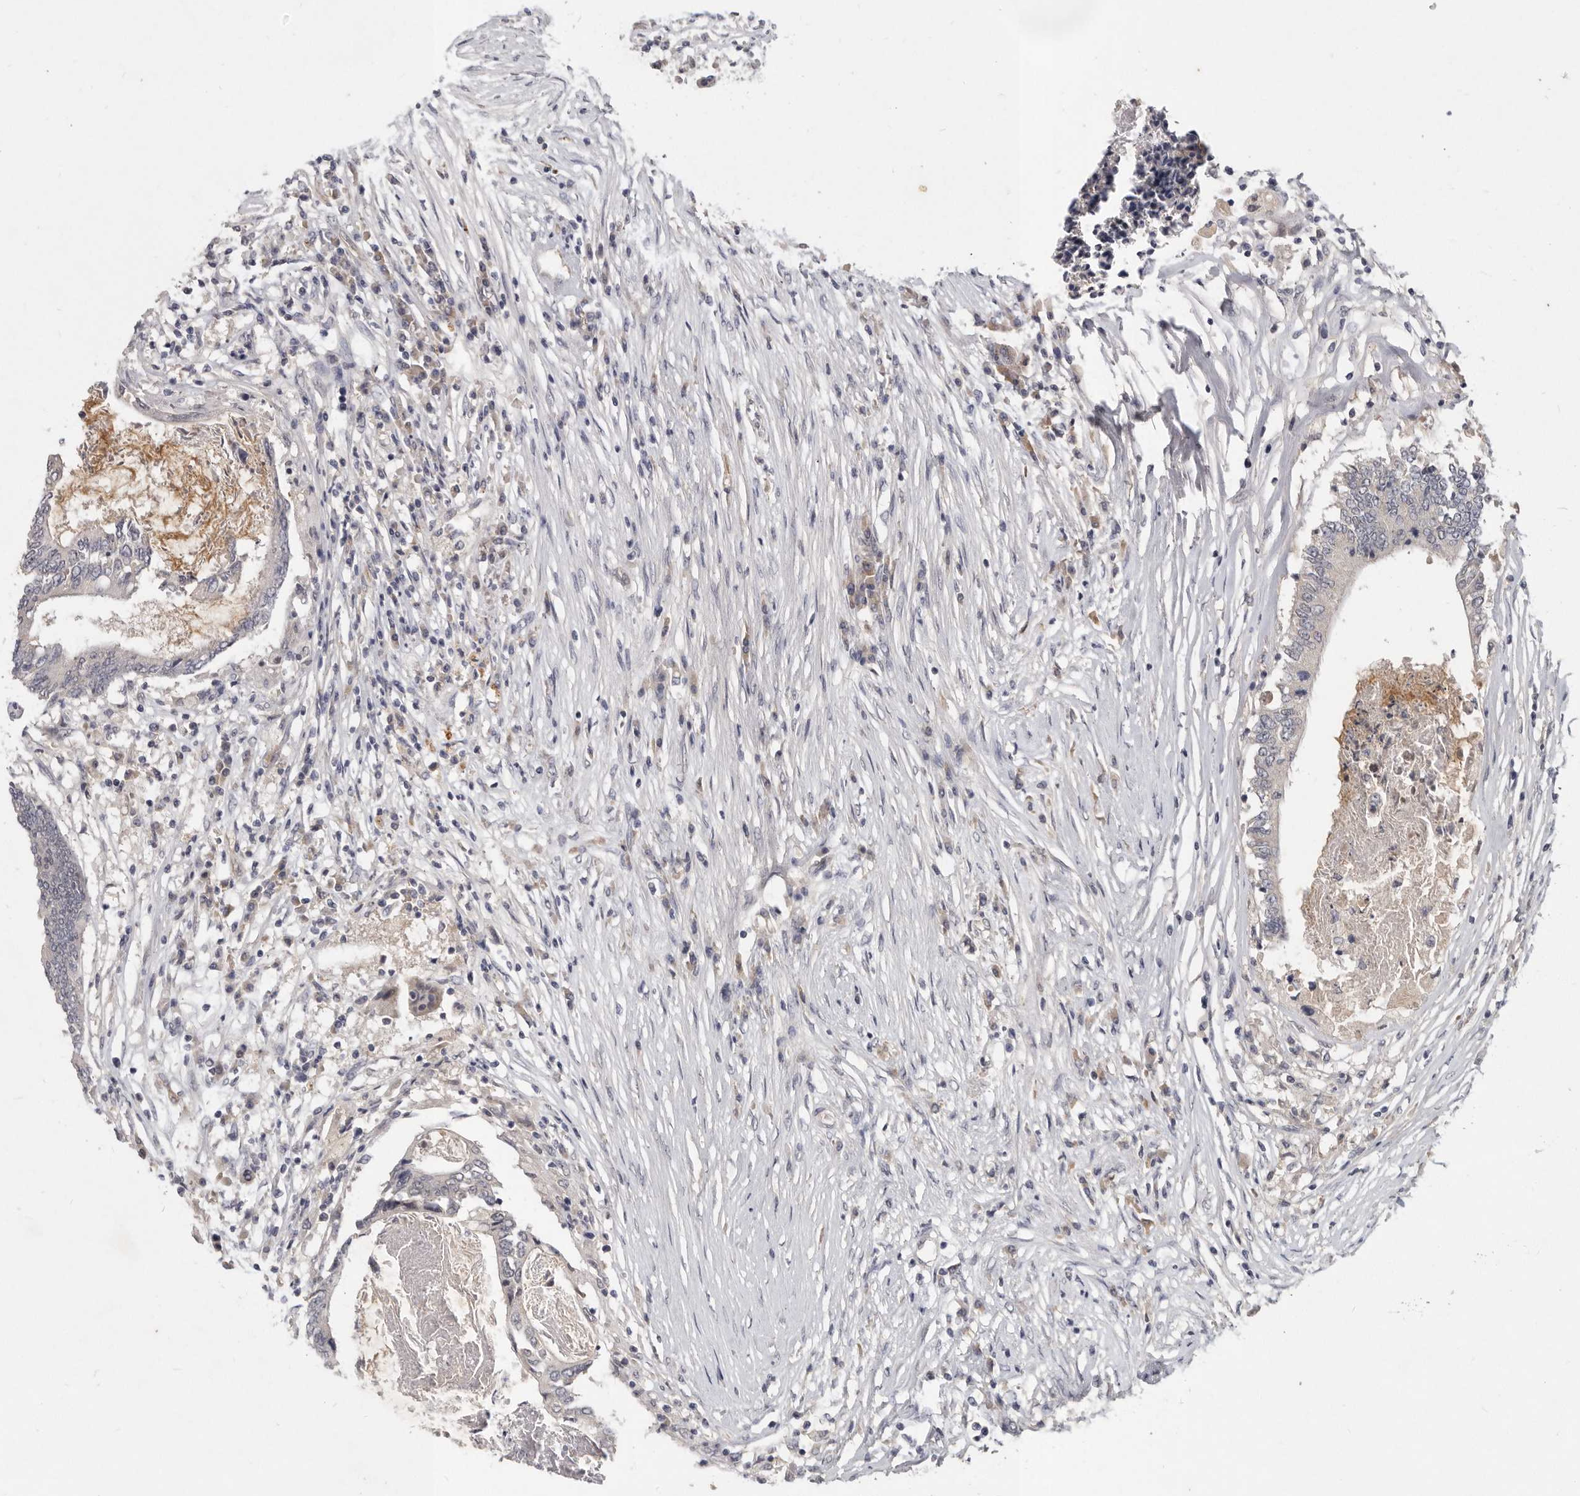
{"staining": {"intensity": "negative", "quantity": "none", "location": "none"}, "tissue": "colorectal cancer", "cell_type": "Tumor cells", "image_type": "cancer", "snomed": [{"axis": "morphology", "description": "Adenocarcinoma, NOS"}, {"axis": "topography", "description": "Rectum"}], "caption": "Photomicrograph shows no protein staining in tumor cells of adenocarcinoma (colorectal) tissue.", "gene": "SLC22A1", "patient": {"sex": "male", "age": 63}}